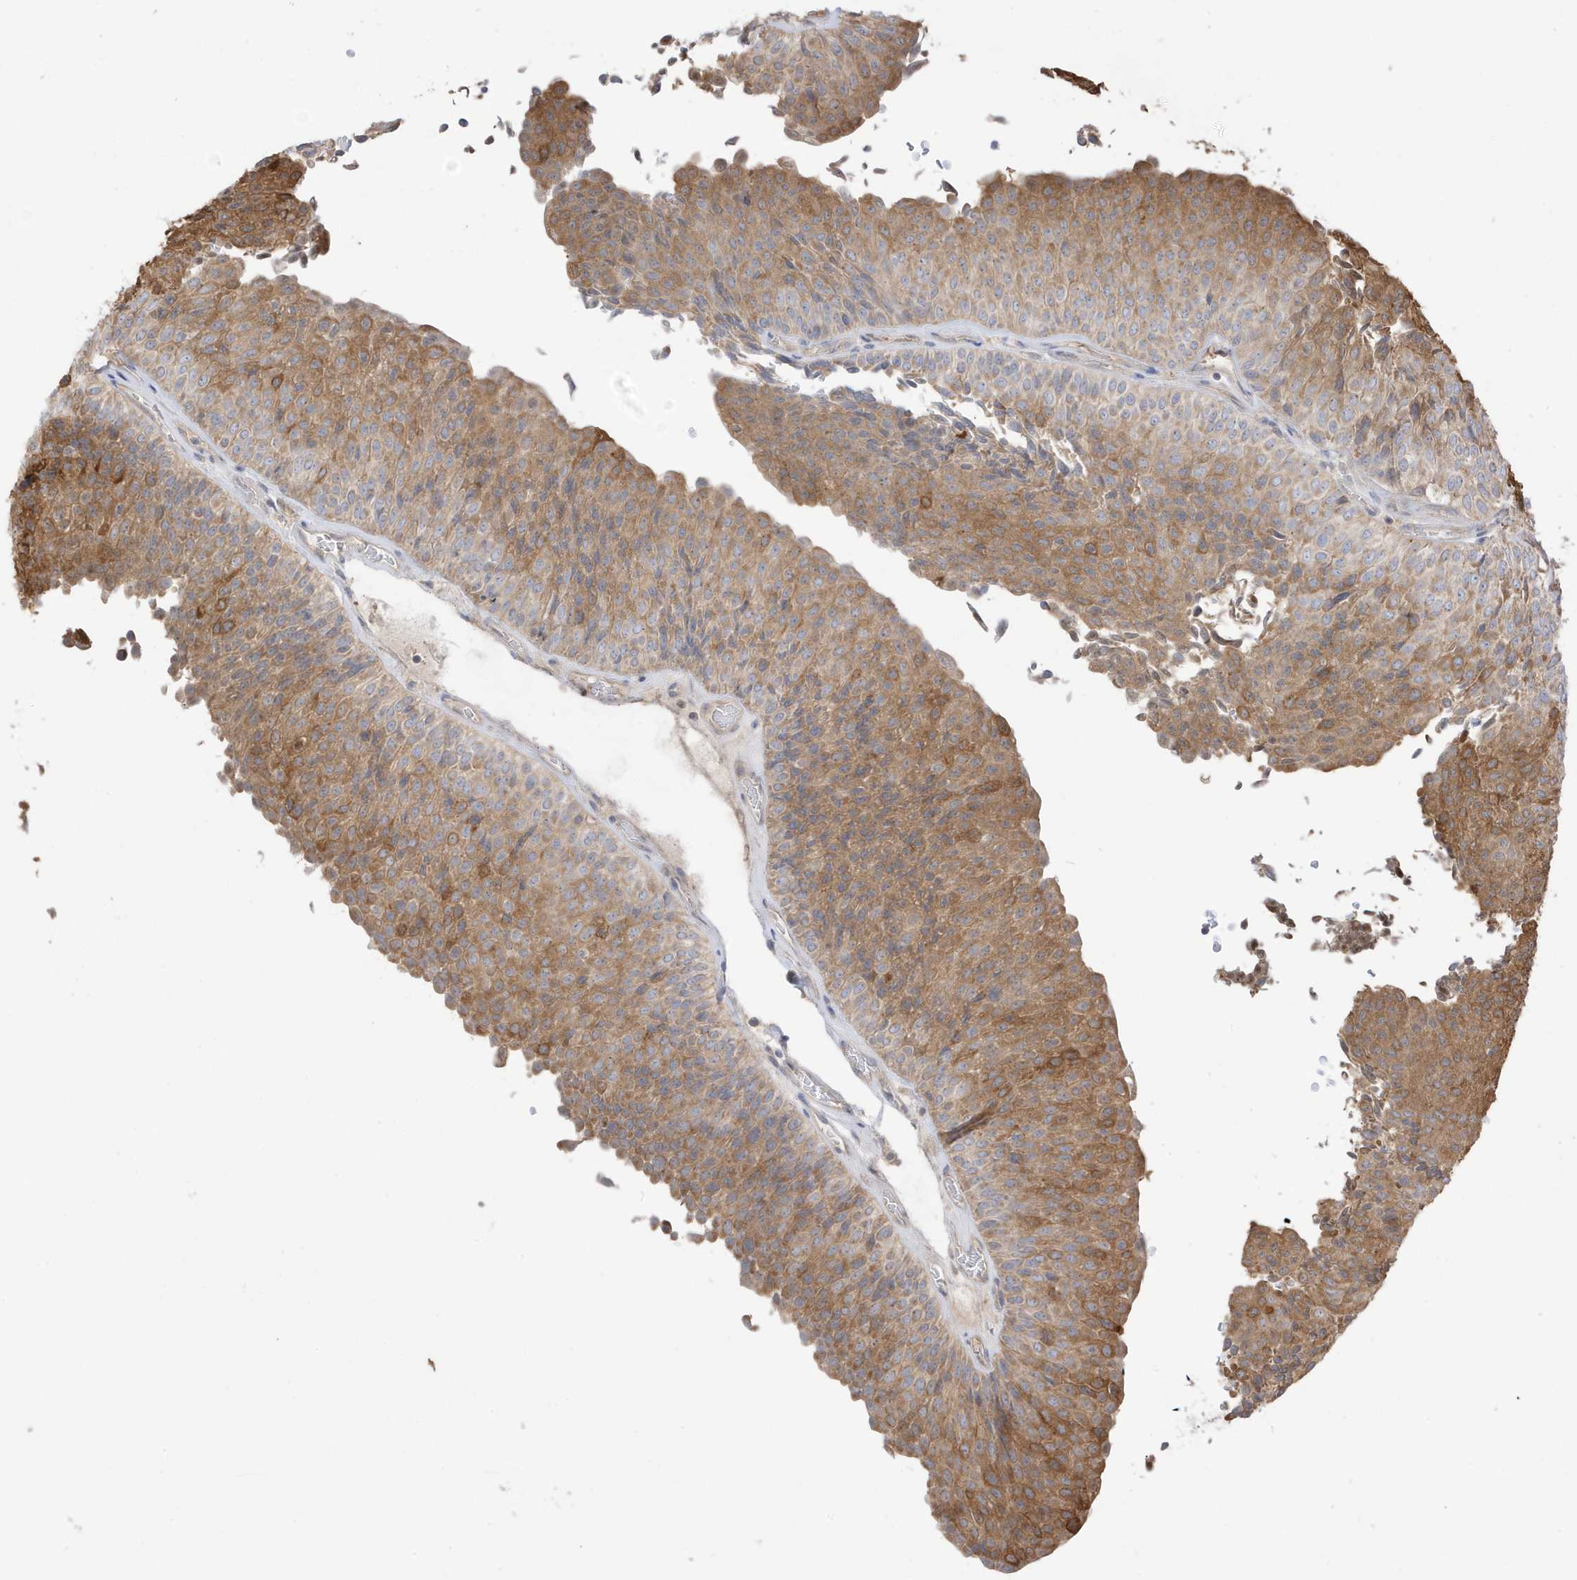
{"staining": {"intensity": "moderate", "quantity": ">75%", "location": "cytoplasmic/membranous"}, "tissue": "urothelial cancer", "cell_type": "Tumor cells", "image_type": "cancer", "snomed": [{"axis": "morphology", "description": "Urothelial carcinoma, Low grade"}, {"axis": "topography", "description": "Urinary bladder"}], "caption": "Tumor cells show moderate cytoplasmic/membranous expression in about >75% of cells in urothelial carcinoma (low-grade).", "gene": "AZI2", "patient": {"sex": "male", "age": 78}}